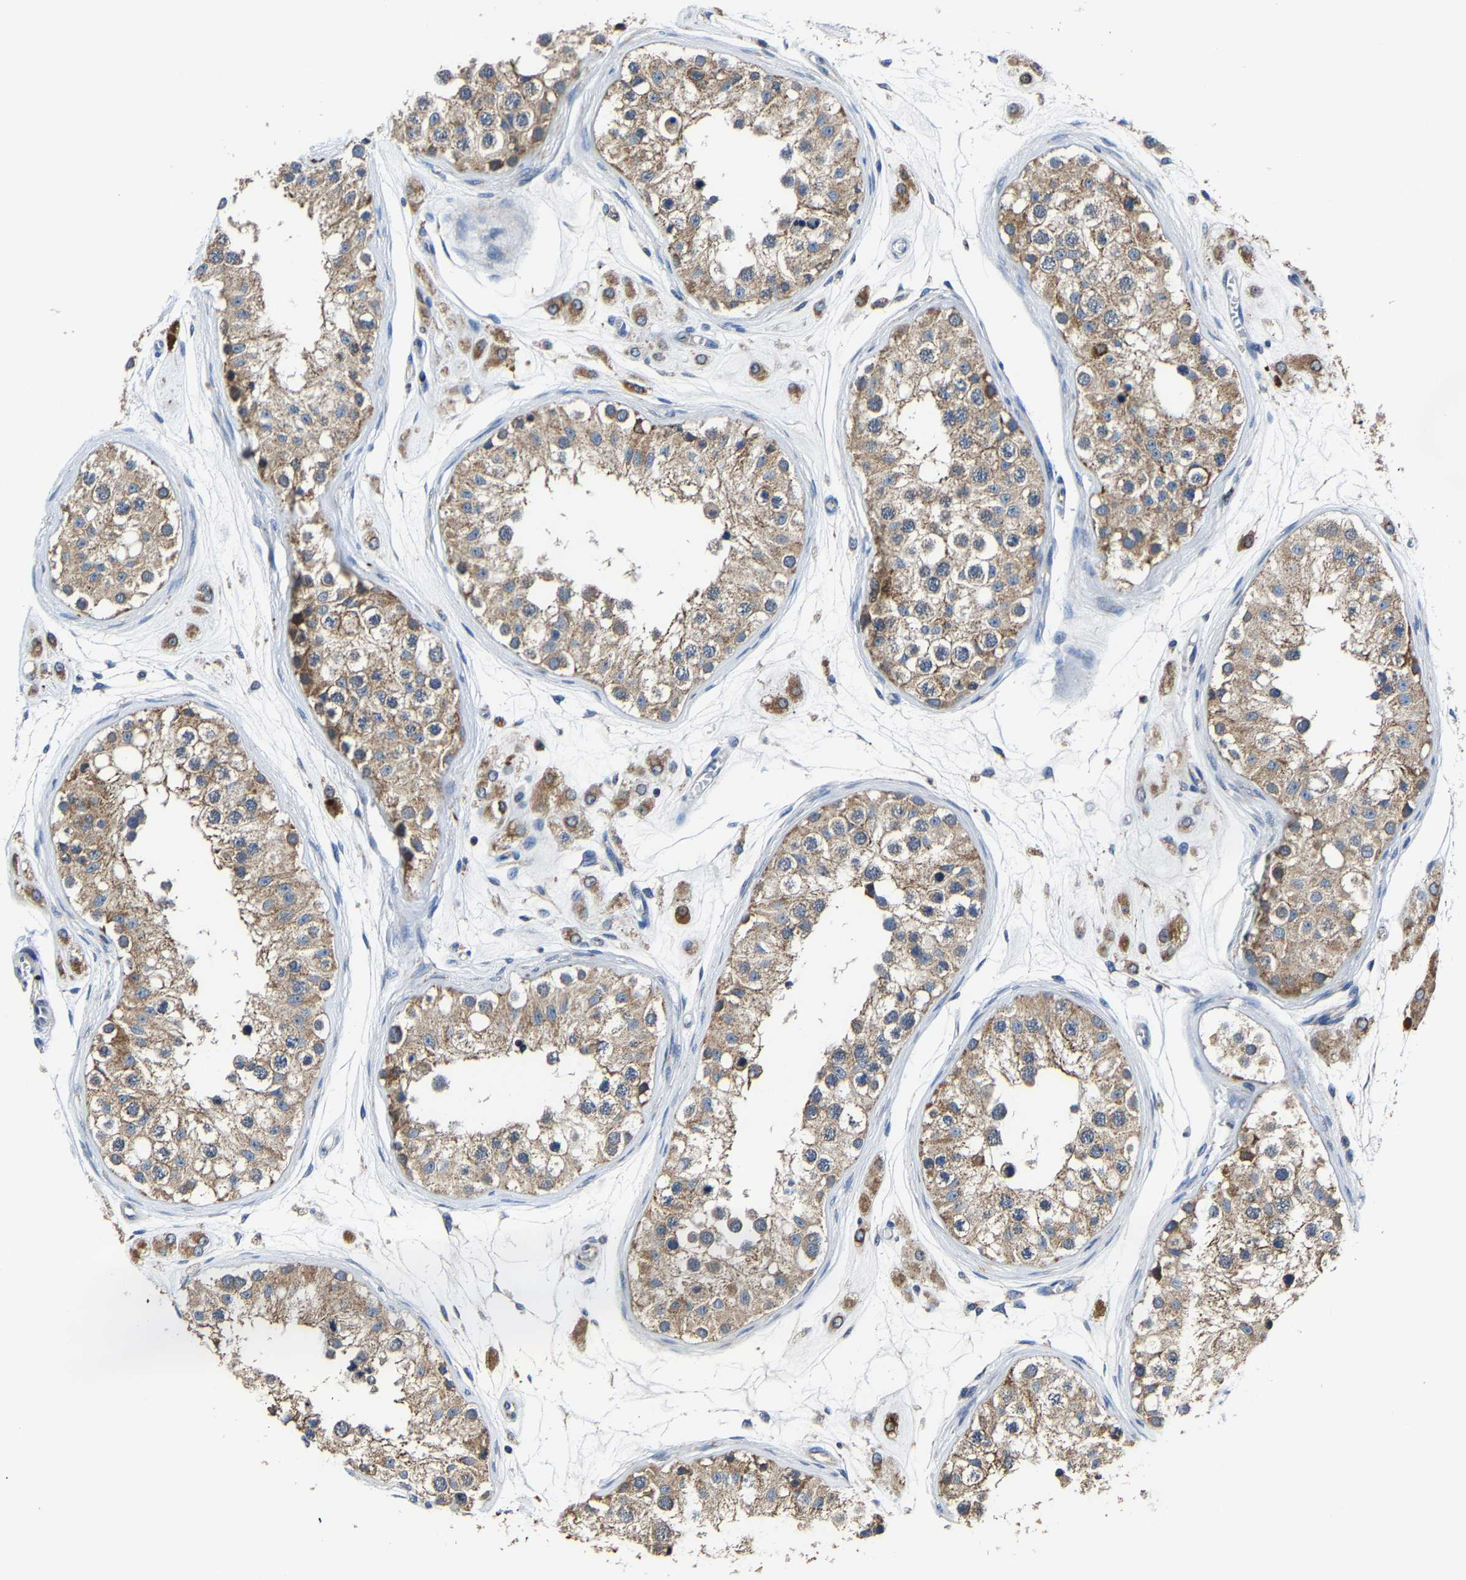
{"staining": {"intensity": "moderate", "quantity": ">75%", "location": "cytoplasmic/membranous"}, "tissue": "testis", "cell_type": "Cells in seminiferous ducts", "image_type": "normal", "snomed": [{"axis": "morphology", "description": "Normal tissue, NOS"}, {"axis": "morphology", "description": "Adenocarcinoma, metastatic, NOS"}, {"axis": "topography", "description": "Testis"}], "caption": "Immunohistochemistry (IHC) micrograph of normal testis: testis stained using immunohistochemistry (IHC) reveals medium levels of moderate protein expression localized specifically in the cytoplasmic/membranous of cells in seminiferous ducts, appearing as a cytoplasmic/membranous brown color.", "gene": "AGK", "patient": {"sex": "male", "age": 26}}